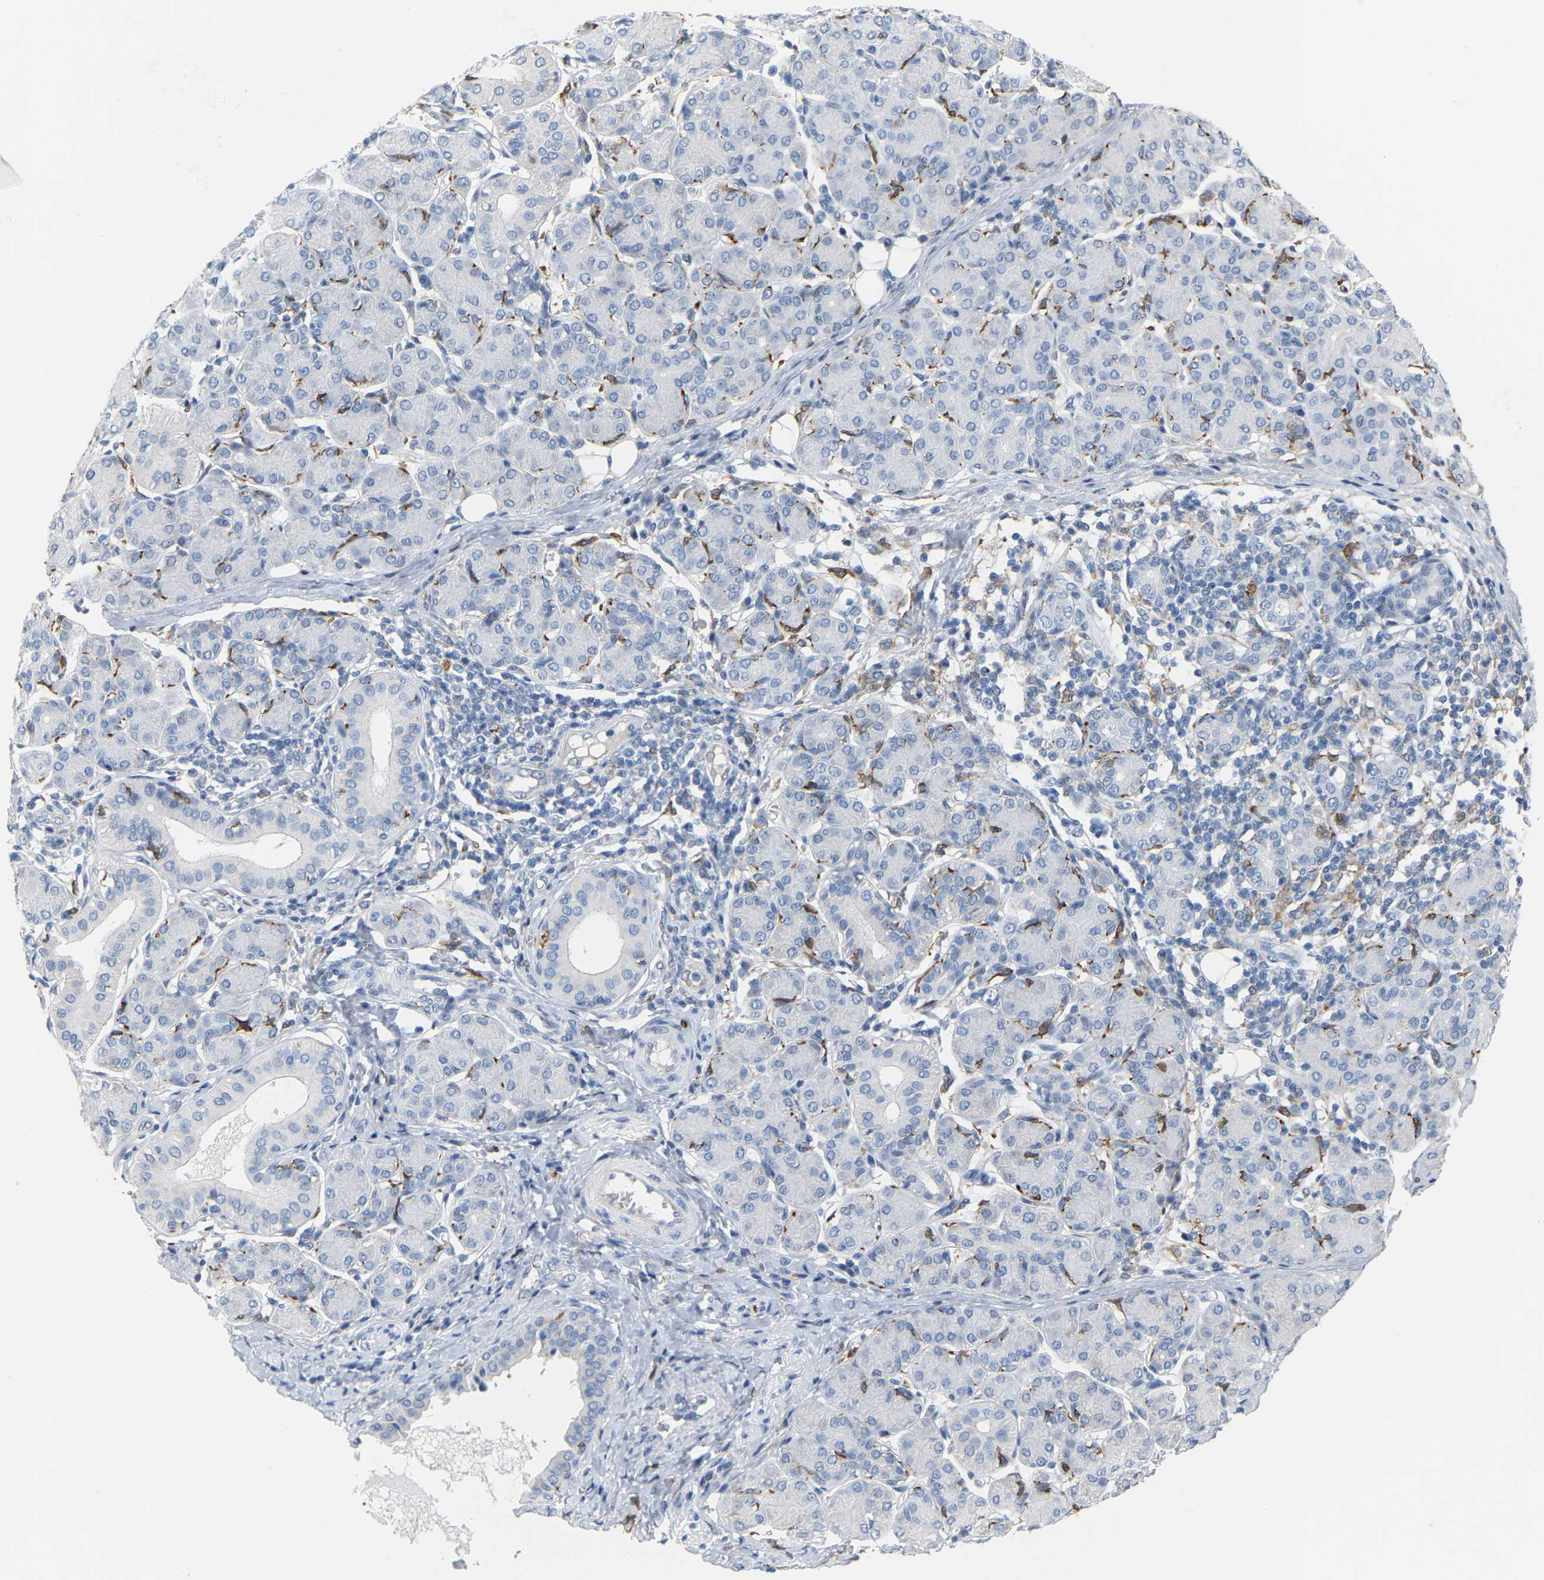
{"staining": {"intensity": "negative", "quantity": "none", "location": "none"}, "tissue": "salivary gland", "cell_type": "Glandular cells", "image_type": "normal", "snomed": [{"axis": "morphology", "description": "Normal tissue, NOS"}, {"axis": "morphology", "description": "Inflammation, NOS"}, {"axis": "topography", "description": "Lymph node"}, {"axis": "topography", "description": "Salivary gland"}], "caption": "This is an IHC histopathology image of benign human salivary gland. There is no positivity in glandular cells.", "gene": "PTGS1", "patient": {"sex": "male", "age": 3}}